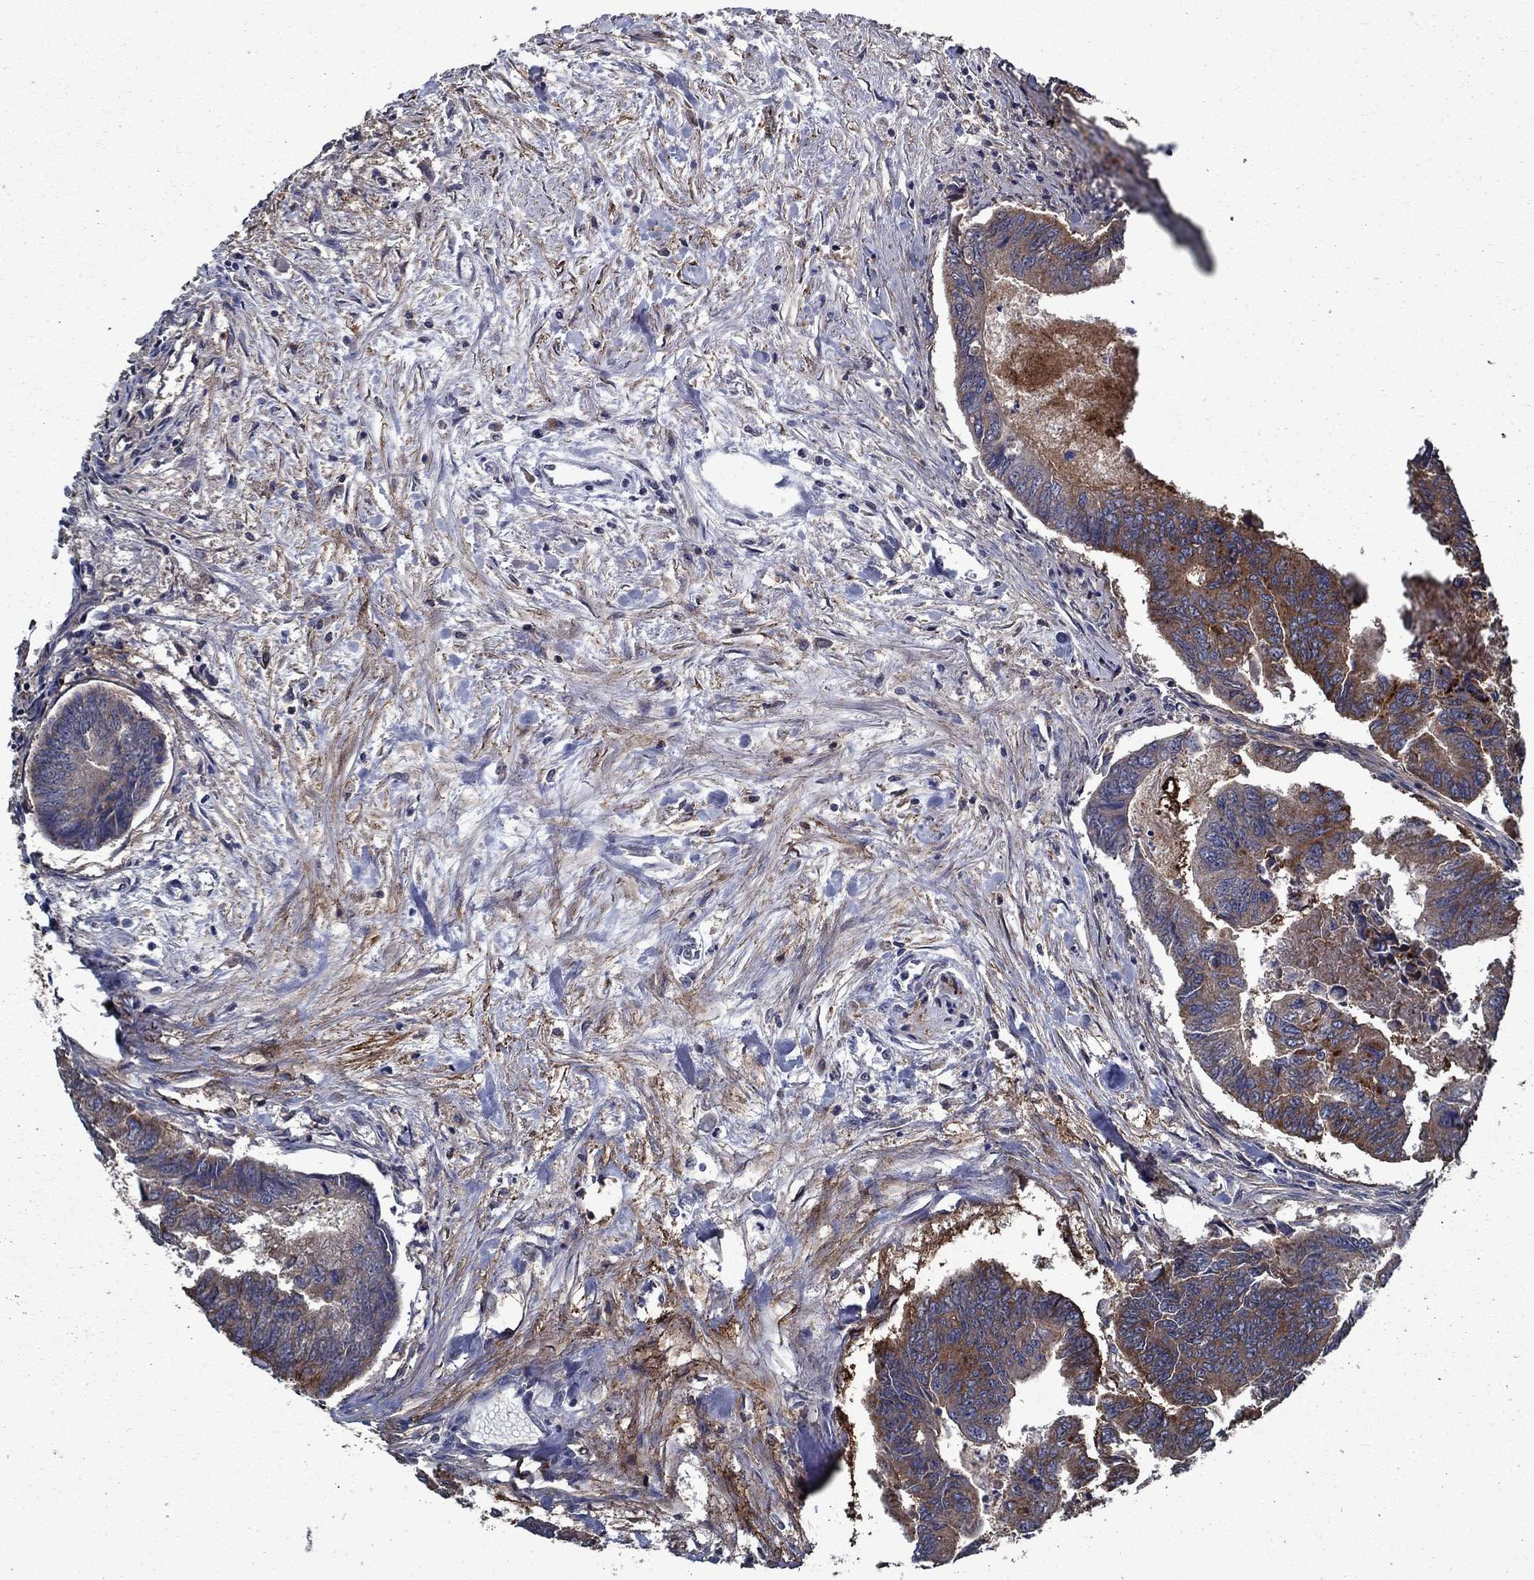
{"staining": {"intensity": "strong", "quantity": "25%-75%", "location": "cytoplasmic/membranous"}, "tissue": "colorectal cancer", "cell_type": "Tumor cells", "image_type": "cancer", "snomed": [{"axis": "morphology", "description": "Adenocarcinoma, NOS"}, {"axis": "topography", "description": "Colon"}], "caption": "A brown stain shows strong cytoplasmic/membranous staining of a protein in human adenocarcinoma (colorectal) tumor cells.", "gene": "SLC44A1", "patient": {"sex": "female", "age": 65}}